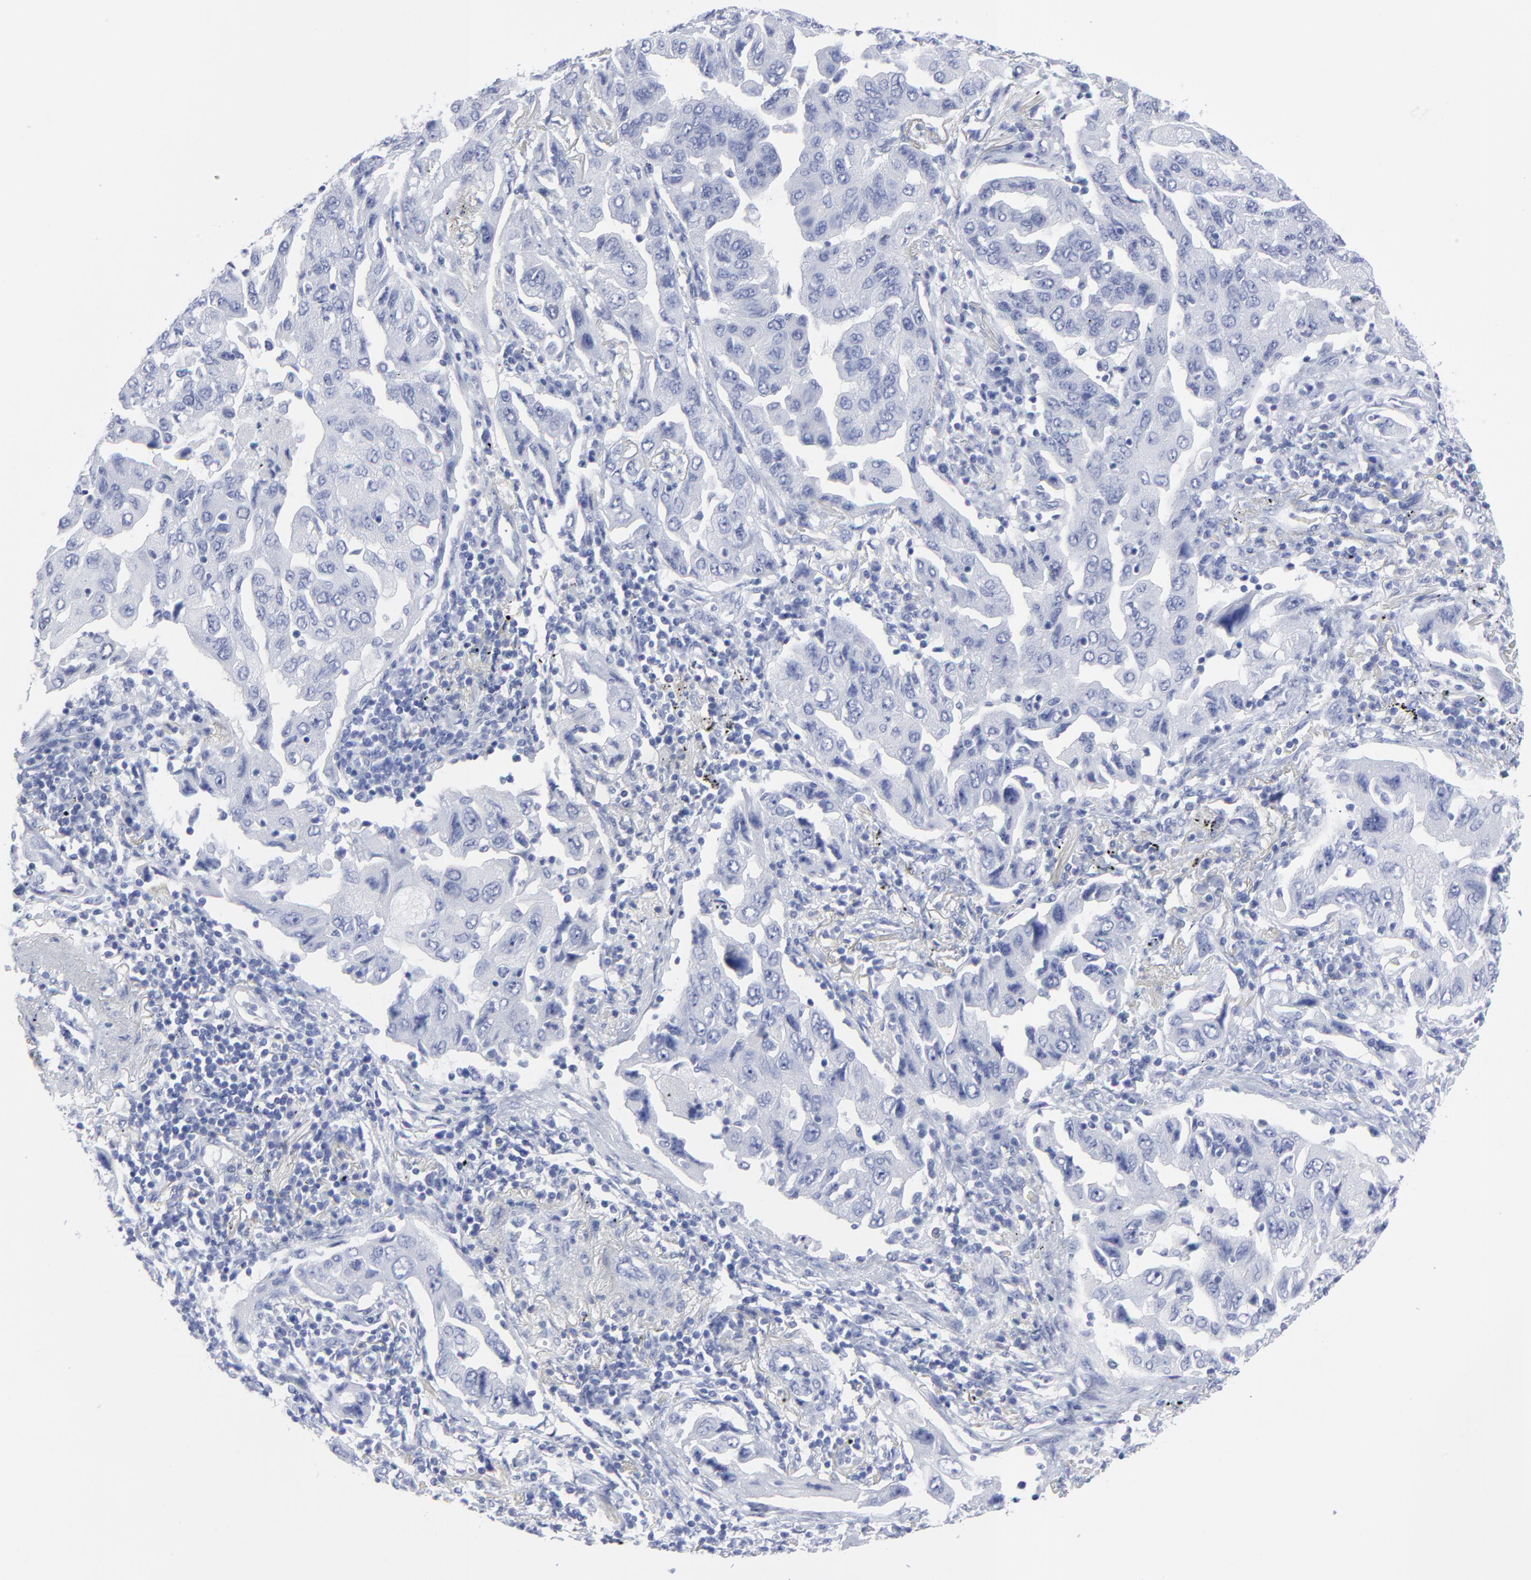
{"staining": {"intensity": "negative", "quantity": "none", "location": "none"}, "tissue": "lung cancer", "cell_type": "Tumor cells", "image_type": "cancer", "snomed": [{"axis": "morphology", "description": "Adenocarcinoma, NOS"}, {"axis": "topography", "description": "Lung"}], "caption": "DAB immunohistochemical staining of lung cancer reveals no significant positivity in tumor cells.", "gene": "CNTN3", "patient": {"sex": "female", "age": 65}}